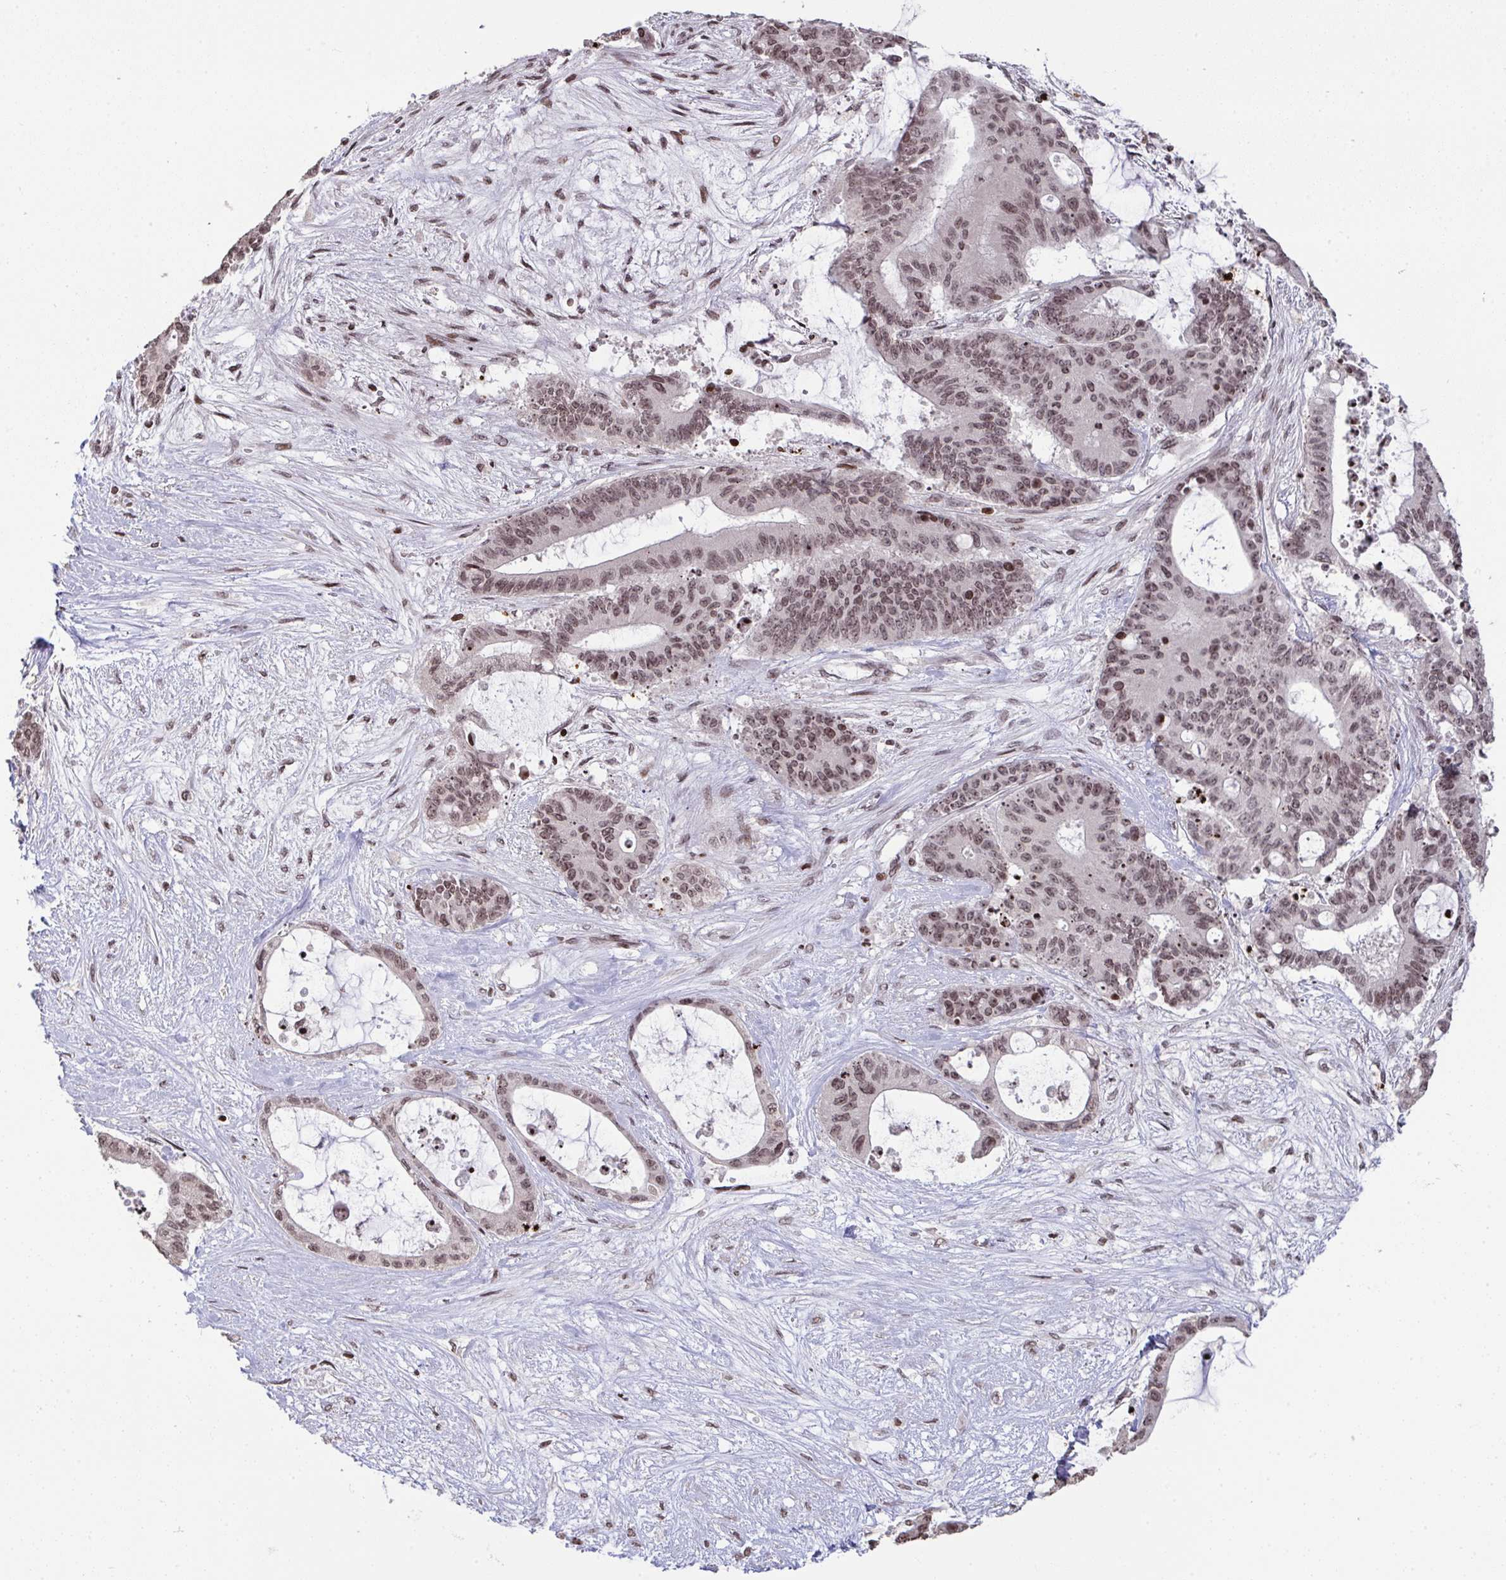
{"staining": {"intensity": "moderate", "quantity": ">75%", "location": "nuclear"}, "tissue": "liver cancer", "cell_type": "Tumor cells", "image_type": "cancer", "snomed": [{"axis": "morphology", "description": "Normal tissue, NOS"}, {"axis": "morphology", "description": "Cholangiocarcinoma"}, {"axis": "topography", "description": "Liver"}, {"axis": "topography", "description": "Peripheral nerve tissue"}], "caption": "Immunohistochemical staining of liver cholangiocarcinoma shows moderate nuclear protein positivity in about >75% of tumor cells.", "gene": "NIP7", "patient": {"sex": "female", "age": 73}}